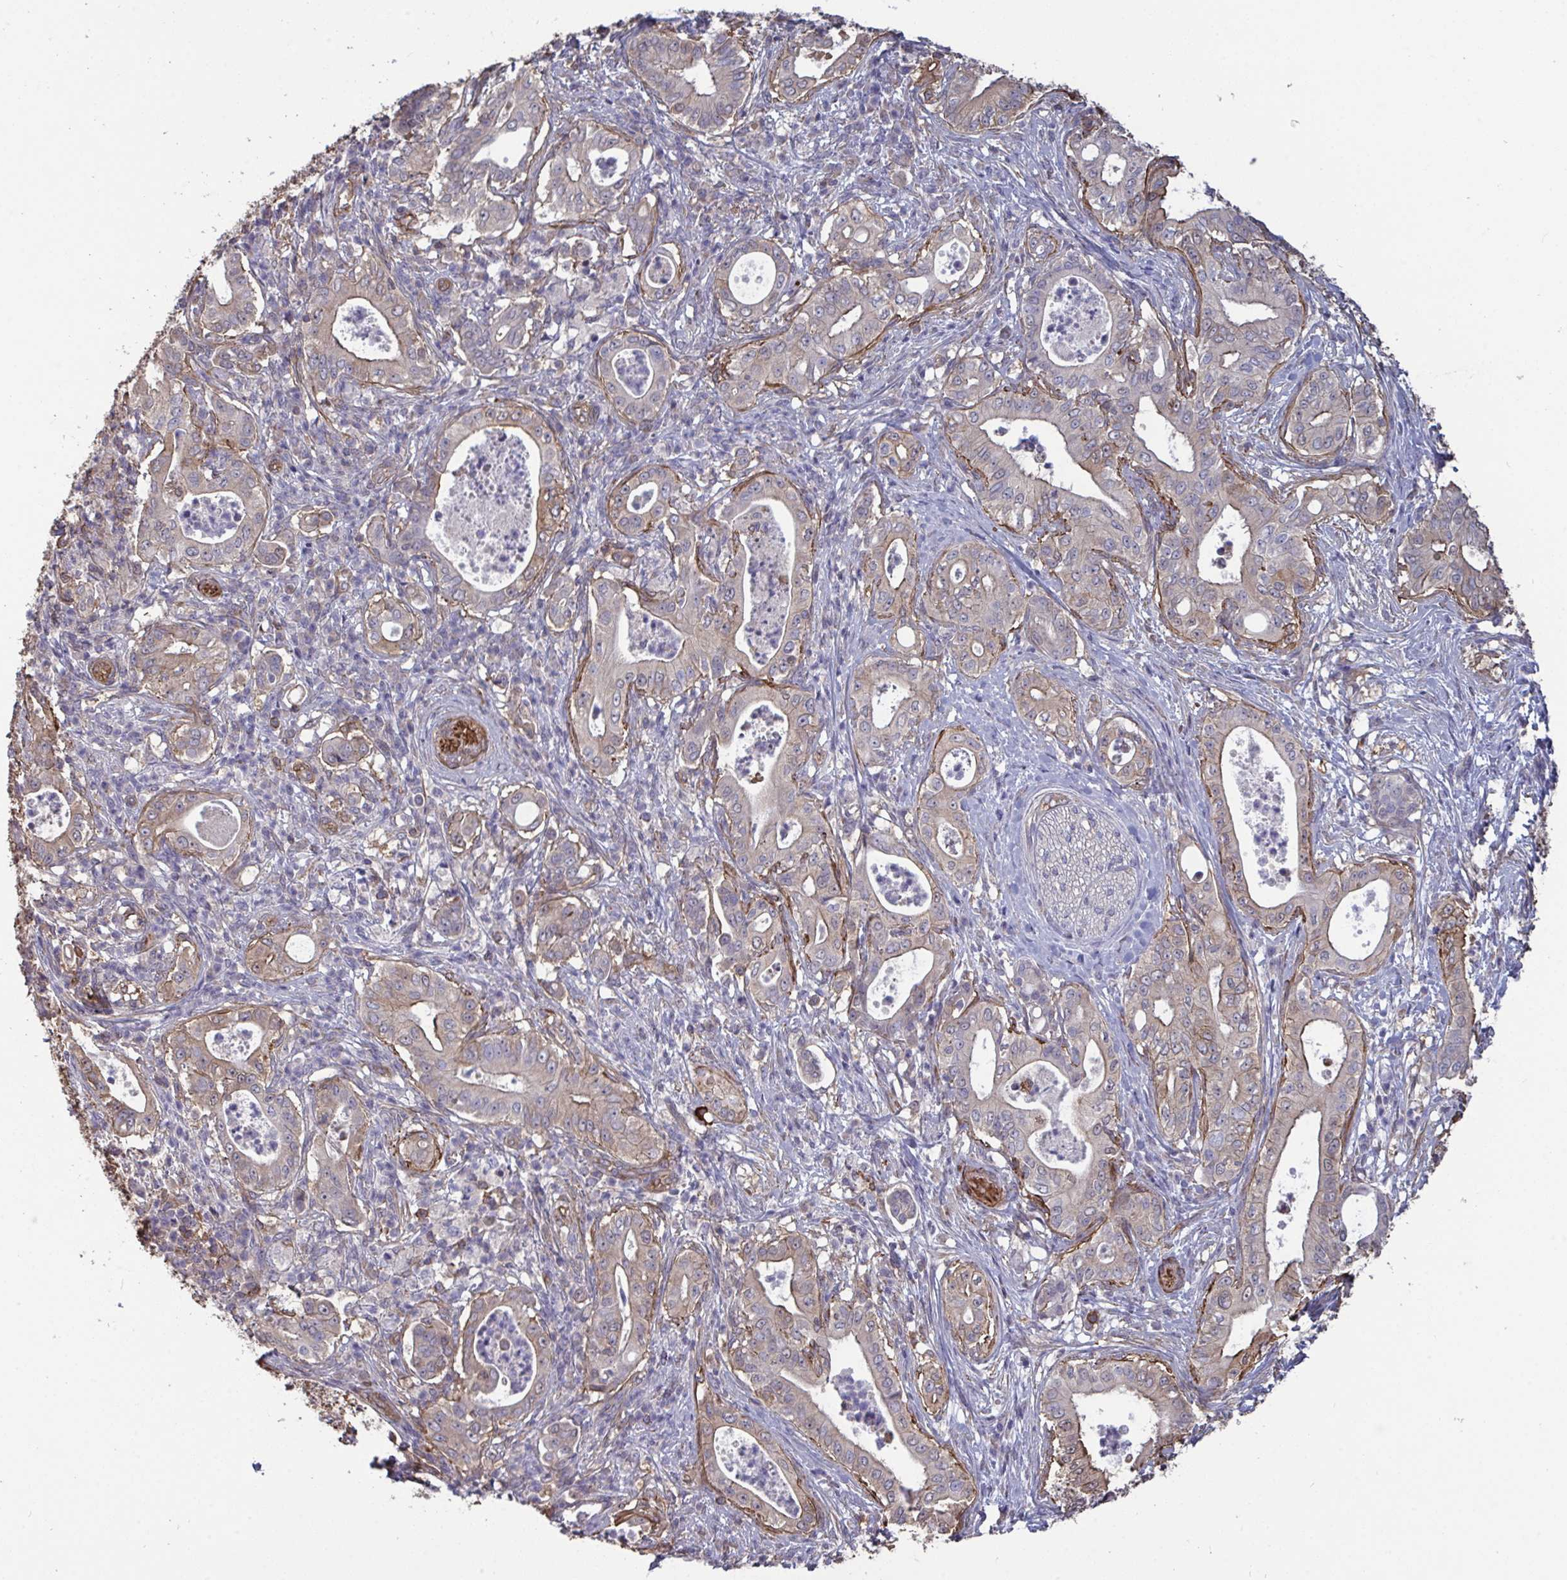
{"staining": {"intensity": "weak", "quantity": "<25%", "location": "cytoplasmic/membranous"}, "tissue": "pancreatic cancer", "cell_type": "Tumor cells", "image_type": "cancer", "snomed": [{"axis": "morphology", "description": "Adenocarcinoma, NOS"}, {"axis": "topography", "description": "Pancreas"}], "caption": "Tumor cells show no significant staining in pancreatic cancer. Nuclei are stained in blue.", "gene": "ISCU", "patient": {"sex": "male", "age": 71}}